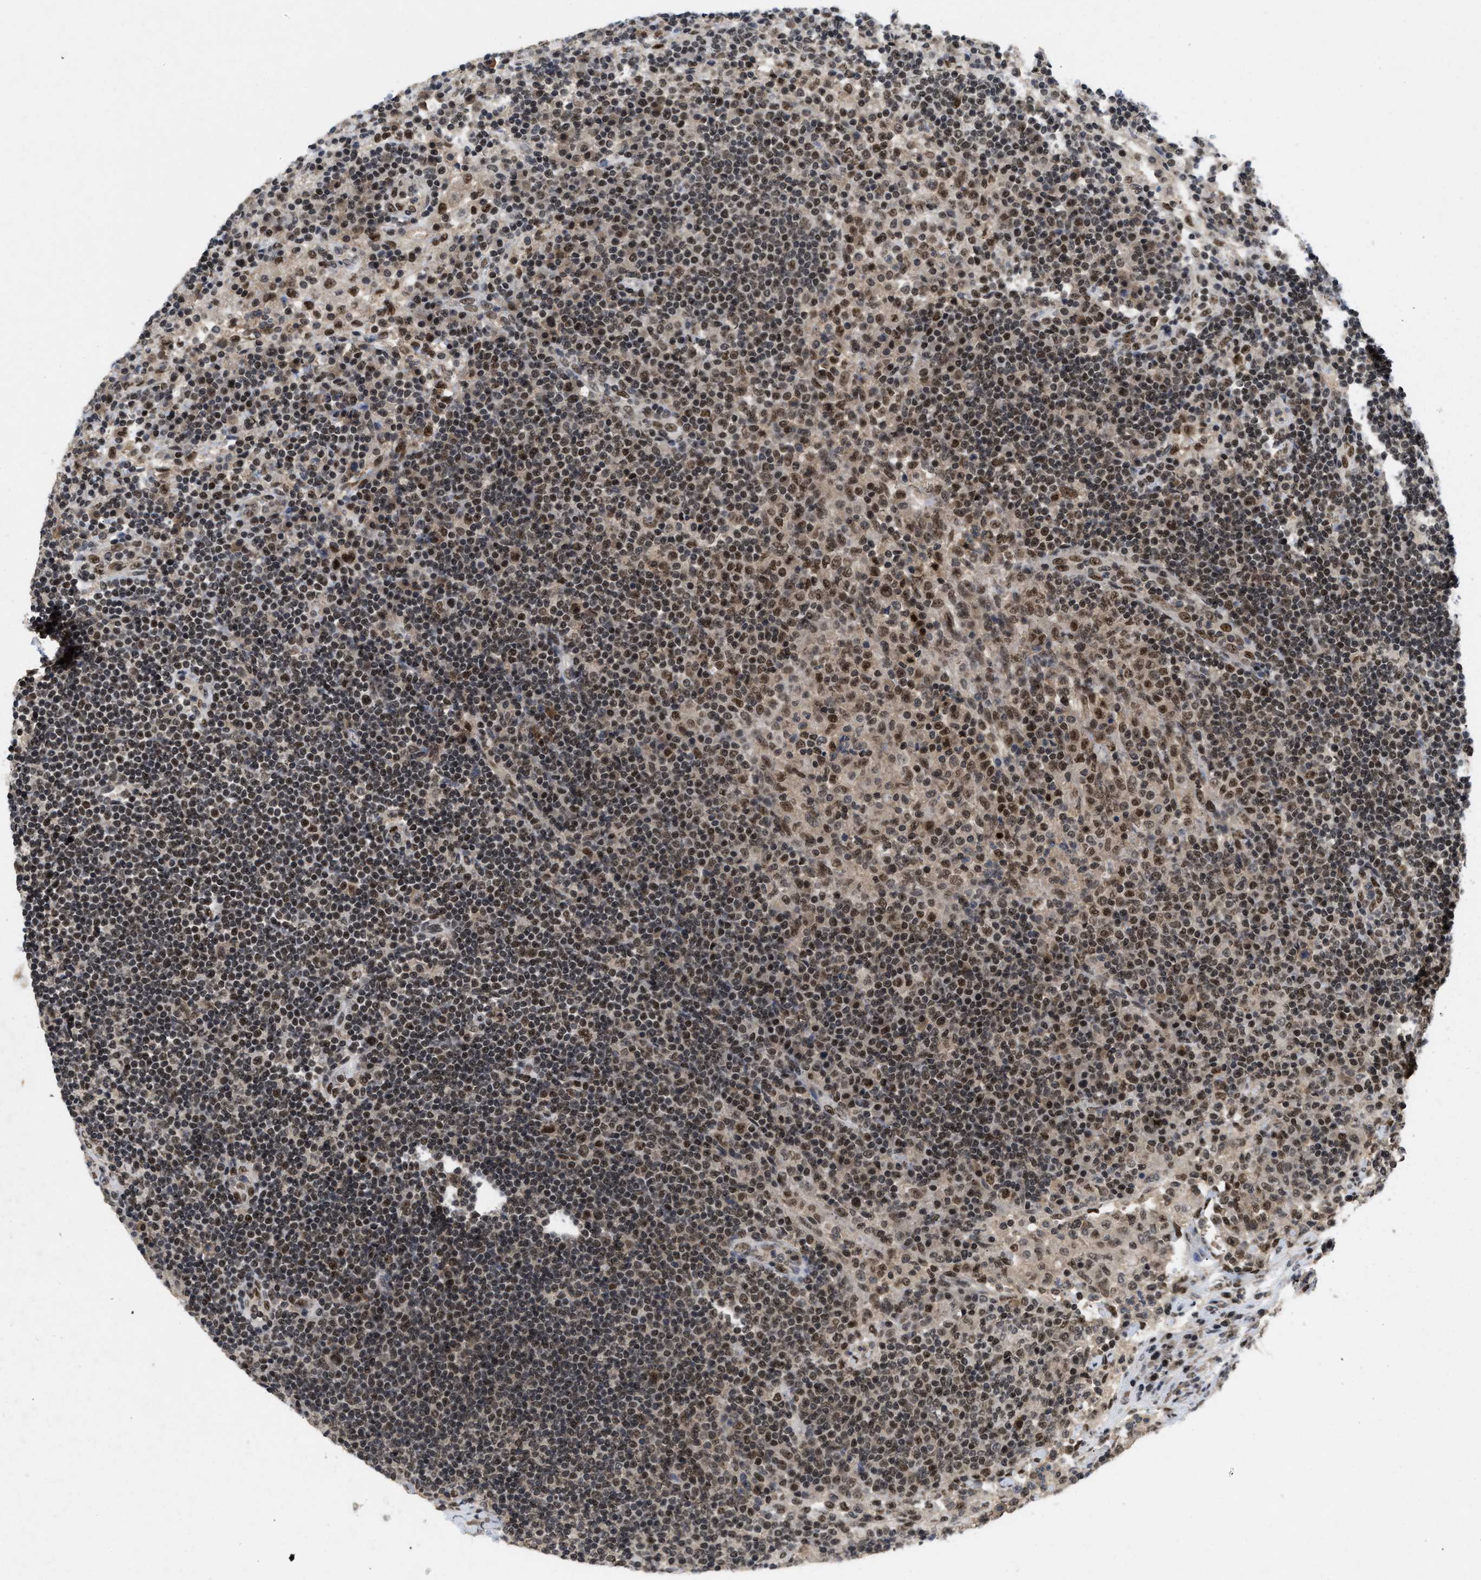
{"staining": {"intensity": "weak", "quantity": ">75%", "location": "nuclear"}, "tissue": "lymph node", "cell_type": "Germinal center cells", "image_type": "normal", "snomed": [{"axis": "morphology", "description": "Normal tissue, NOS"}, {"axis": "topography", "description": "Lymph node"}], "caption": "The micrograph reveals a brown stain indicating the presence of a protein in the nuclear of germinal center cells in lymph node.", "gene": "ZNF346", "patient": {"sex": "female", "age": 53}}